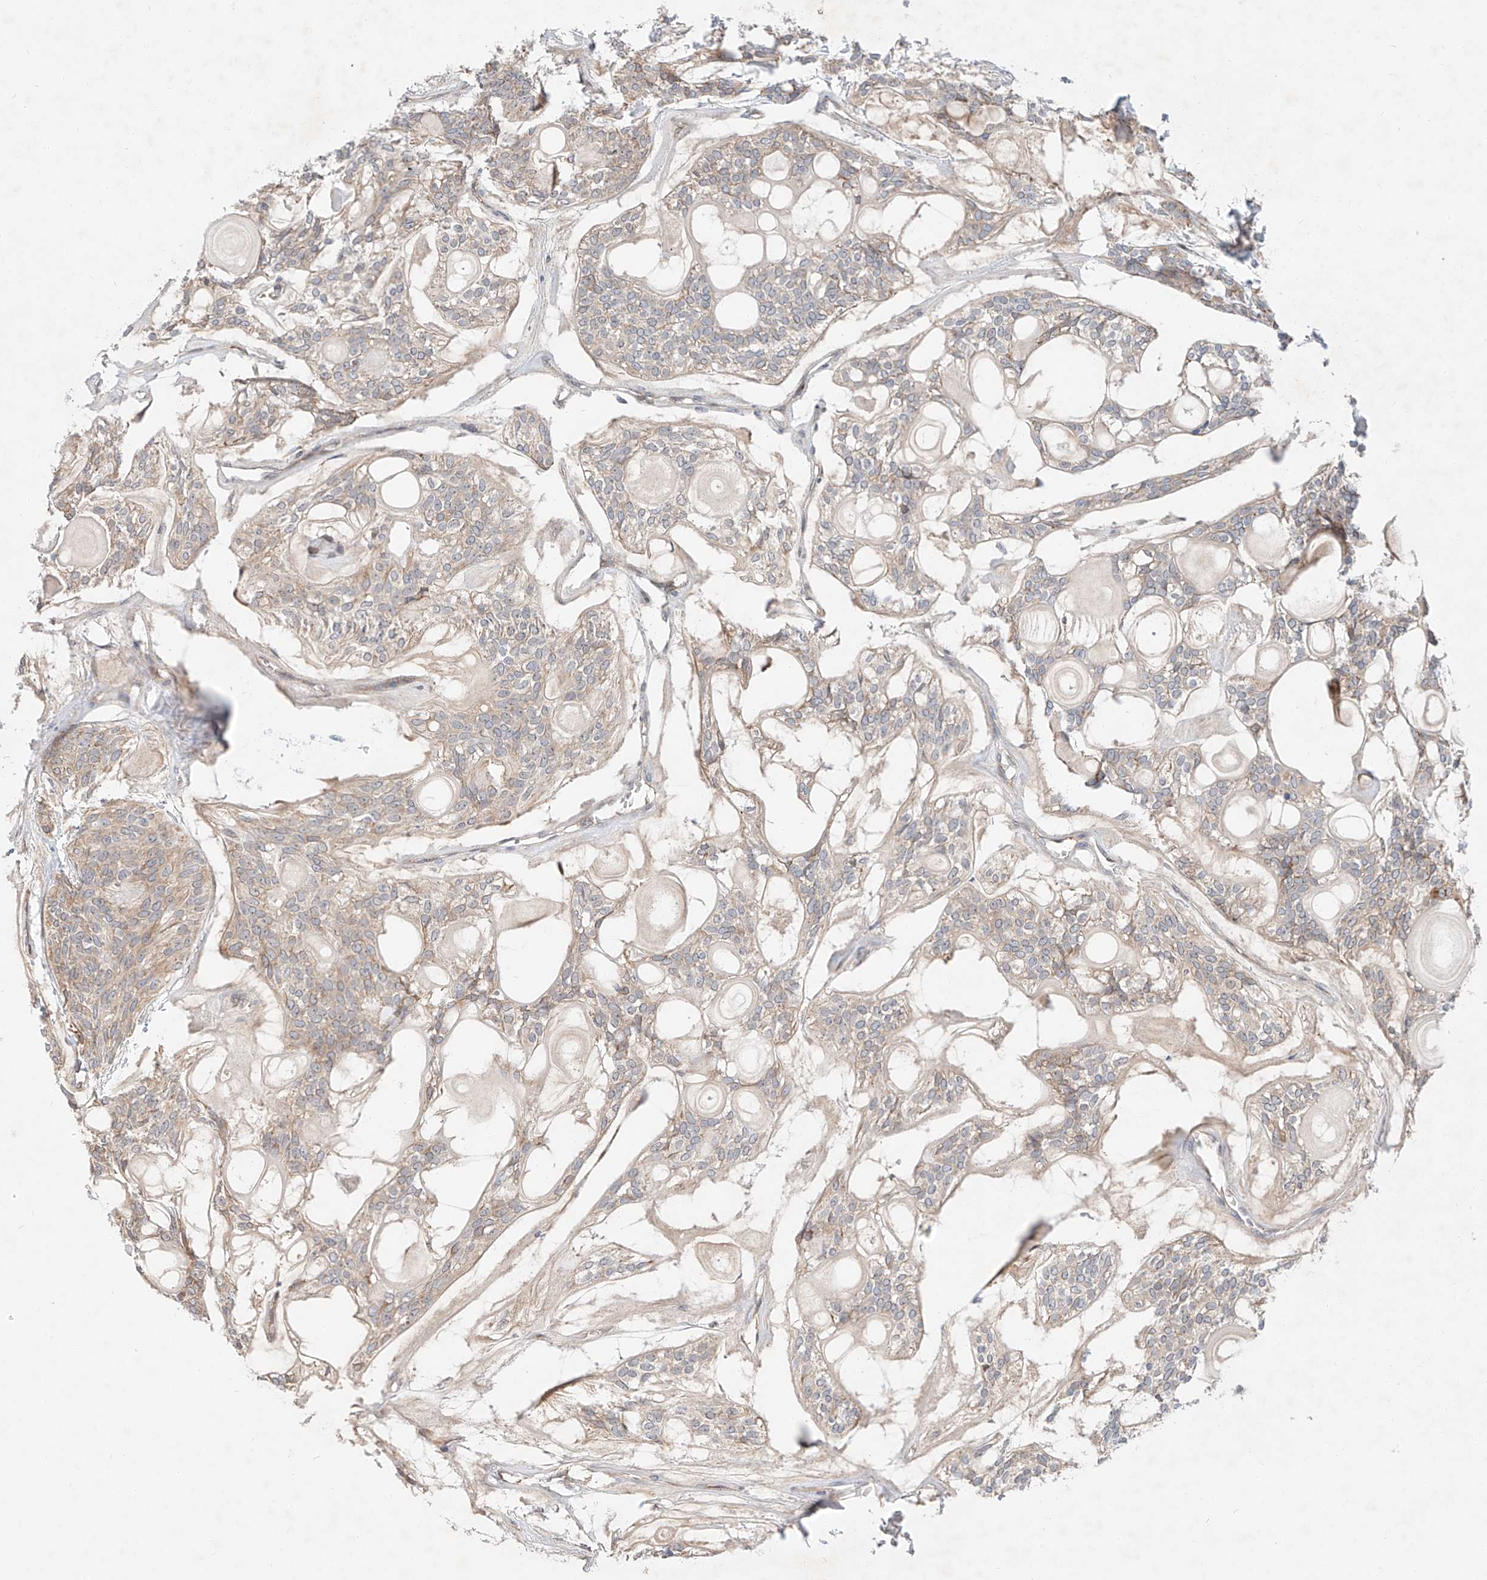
{"staining": {"intensity": "negative", "quantity": "none", "location": "none"}, "tissue": "head and neck cancer", "cell_type": "Tumor cells", "image_type": "cancer", "snomed": [{"axis": "morphology", "description": "Adenocarcinoma, NOS"}, {"axis": "topography", "description": "Head-Neck"}], "caption": "Head and neck adenocarcinoma was stained to show a protein in brown. There is no significant positivity in tumor cells. (Brightfield microscopy of DAB (3,3'-diaminobenzidine) IHC at high magnification).", "gene": "RUSC1", "patient": {"sex": "male", "age": 66}}